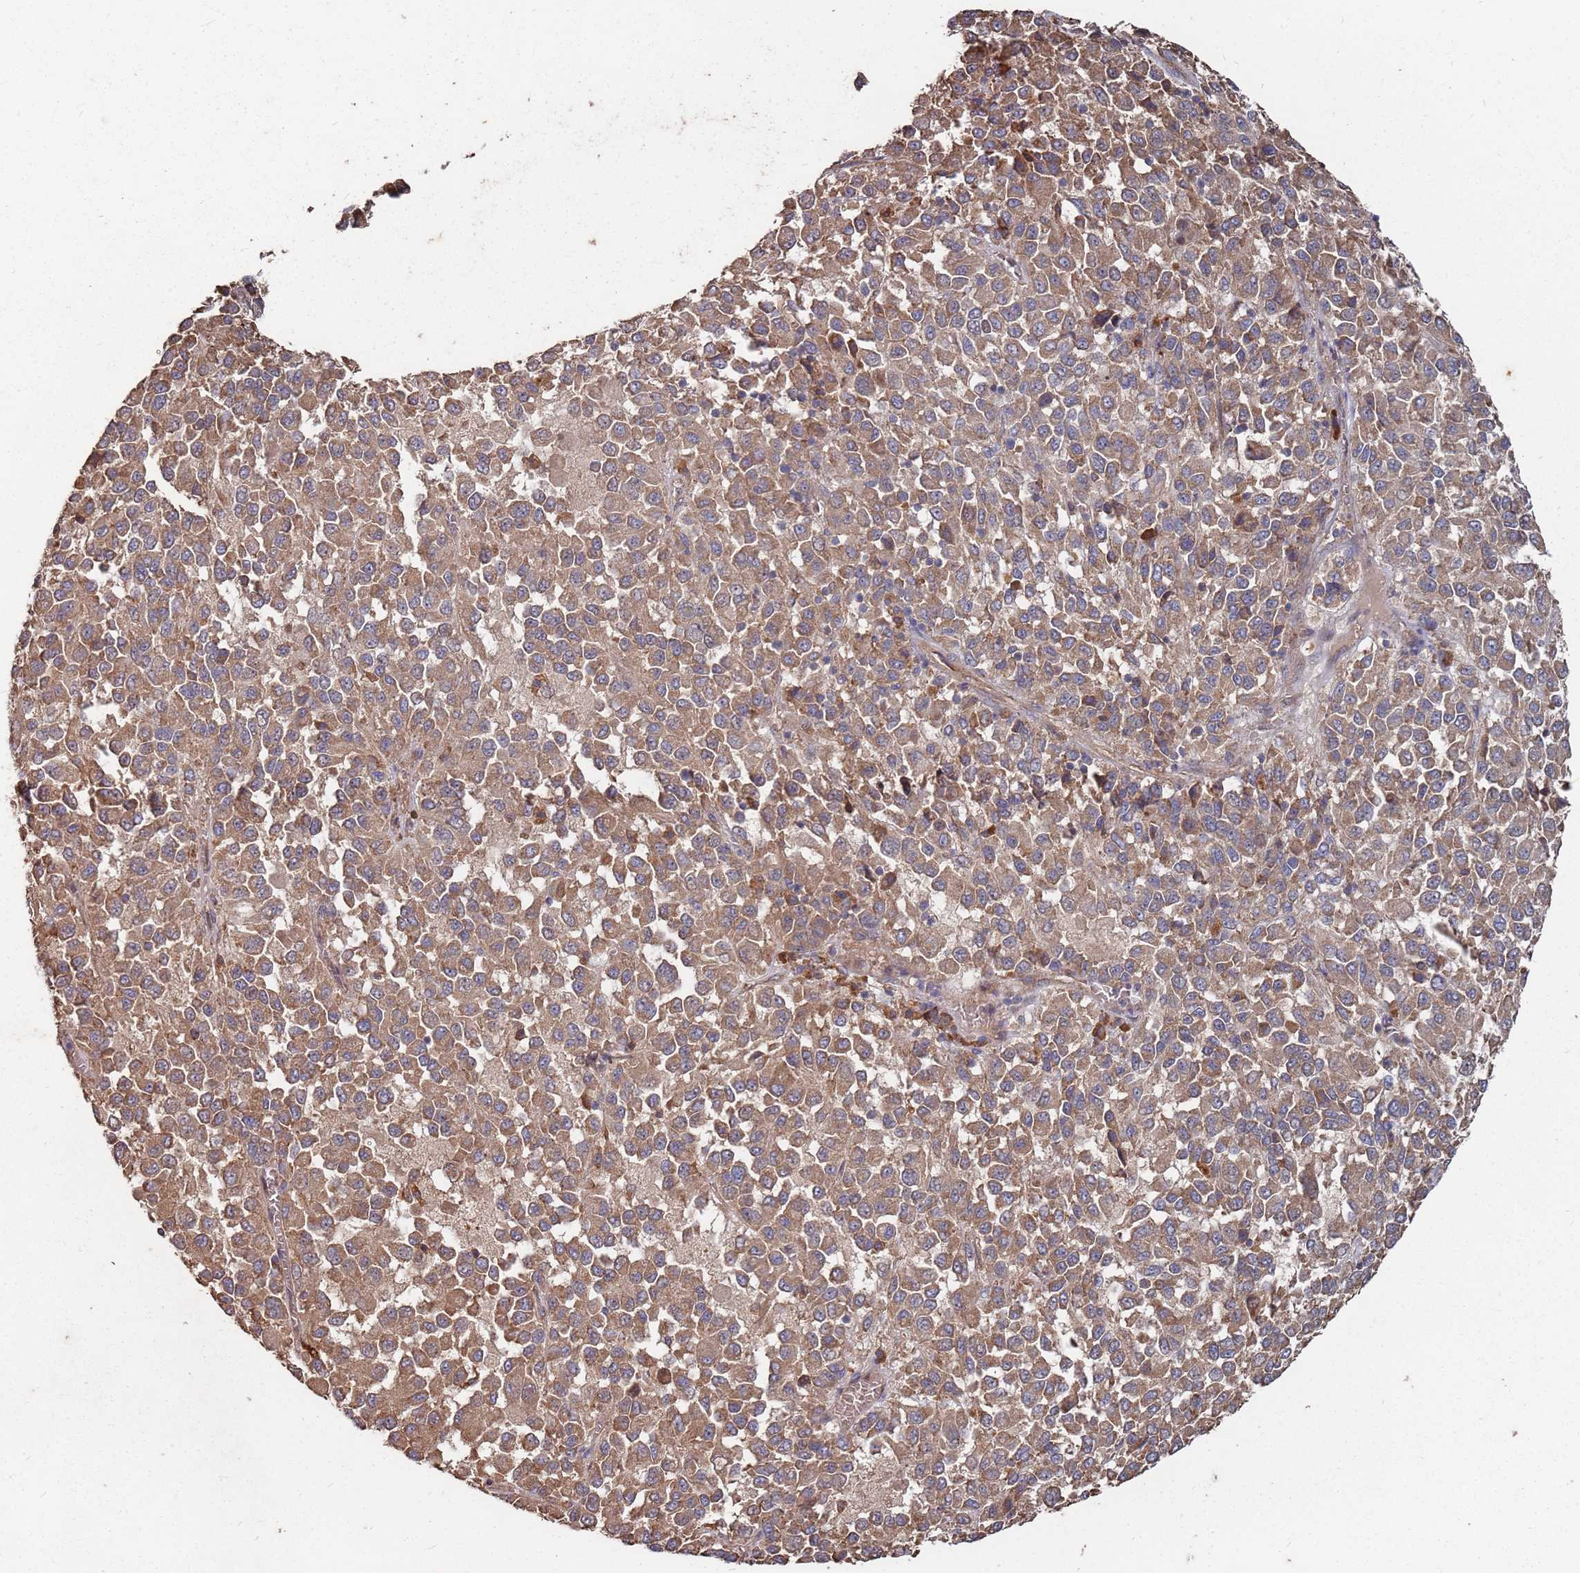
{"staining": {"intensity": "moderate", "quantity": ">75%", "location": "cytoplasmic/membranous"}, "tissue": "melanoma", "cell_type": "Tumor cells", "image_type": "cancer", "snomed": [{"axis": "morphology", "description": "Malignant melanoma, Metastatic site"}, {"axis": "topography", "description": "Lung"}], "caption": "Malignant melanoma (metastatic site) tissue exhibits moderate cytoplasmic/membranous staining in about >75% of tumor cells, visualized by immunohistochemistry.", "gene": "ATG5", "patient": {"sex": "male", "age": 64}}